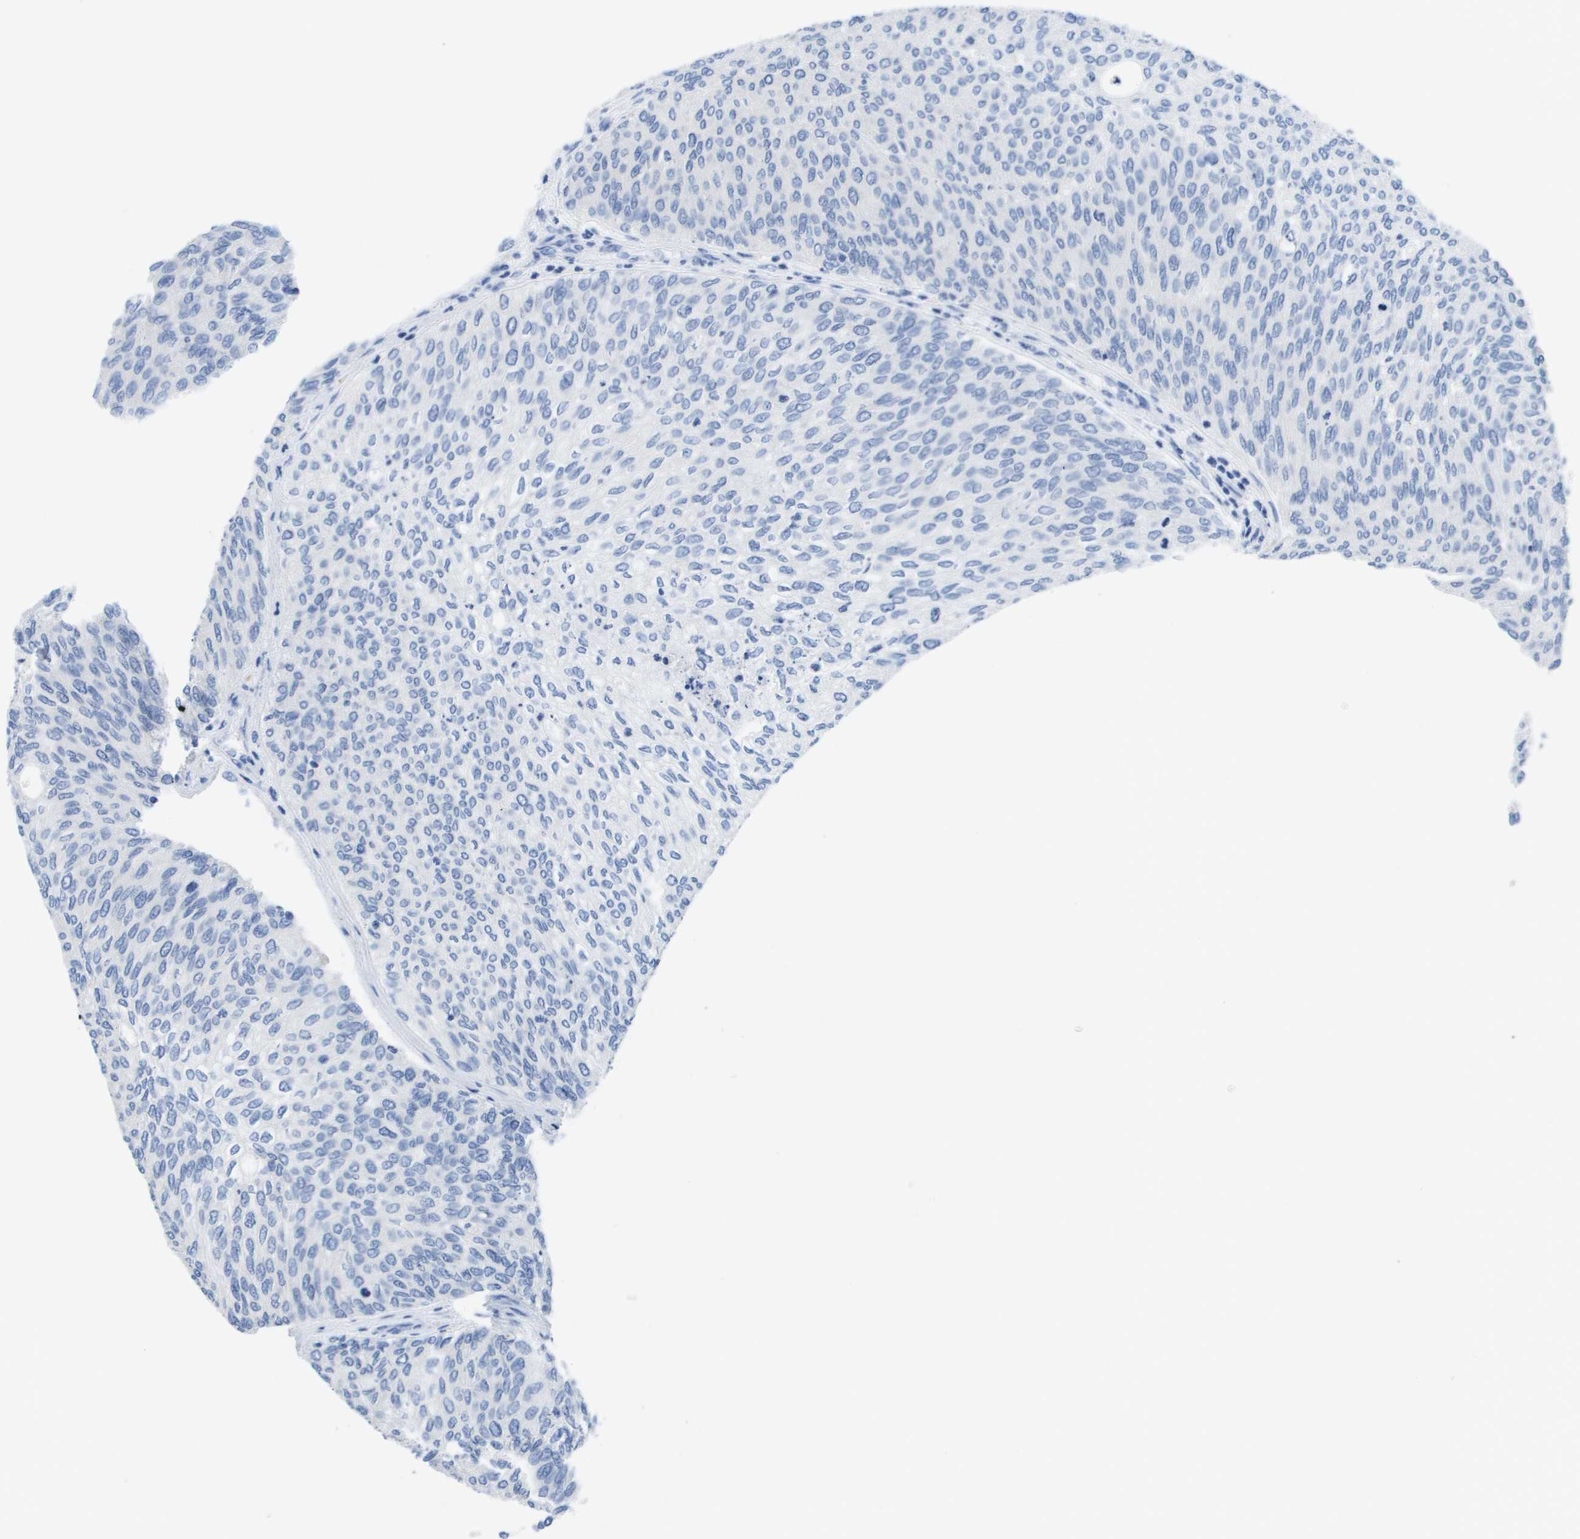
{"staining": {"intensity": "negative", "quantity": "none", "location": "none"}, "tissue": "urothelial cancer", "cell_type": "Tumor cells", "image_type": "cancer", "snomed": [{"axis": "morphology", "description": "Urothelial carcinoma, Low grade"}, {"axis": "topography", "description": "Urinary bladder"}], "caption": "Human urothelial carcinoma (low-grade) stained for a protein using immunohistochemistry (IHC) shows no positivity in tumor cells.", "gene": "MS4A1", "patient": {"sex": "female", "age": 79}}